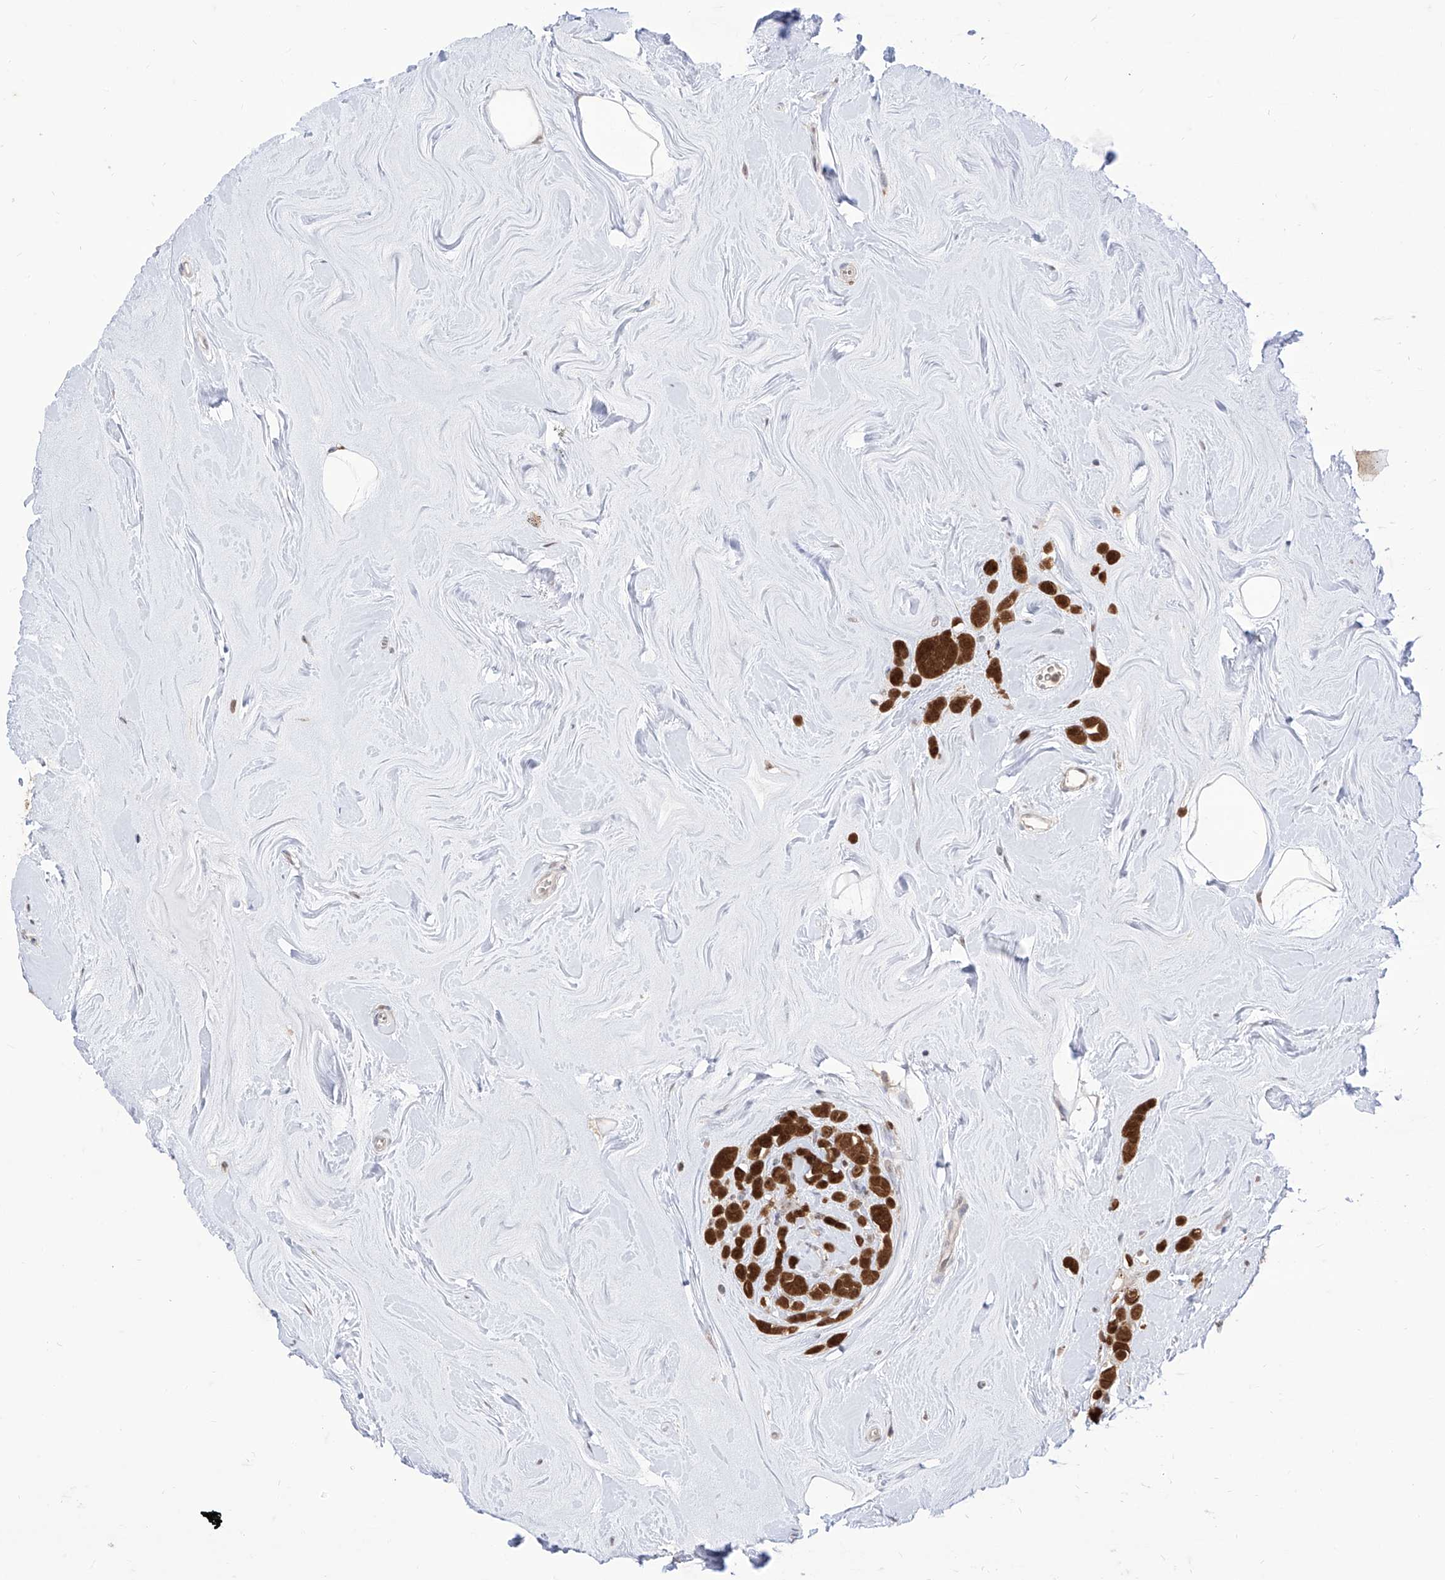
{"staining": {"intensity": "strong", "quantity": ">75%", "location": "cytoplasmic/membranous,nuclear"}, "tissue": "breast cancer", "cell_type": "Tumor cells", "image_type": "cancer", "snomed": [{"axis": "morphology", "description": "Lobular carcinoma"}, {"axis": "topography", "description": "Breast"}], "caption": "A high amount of strong cytoplasmic/membranous and nuclear expression is seen in approximately >75% of tumor cells in breast cancer tissue.", "gene": "BROX", "patient": {"sex": "female", "age": 47}}